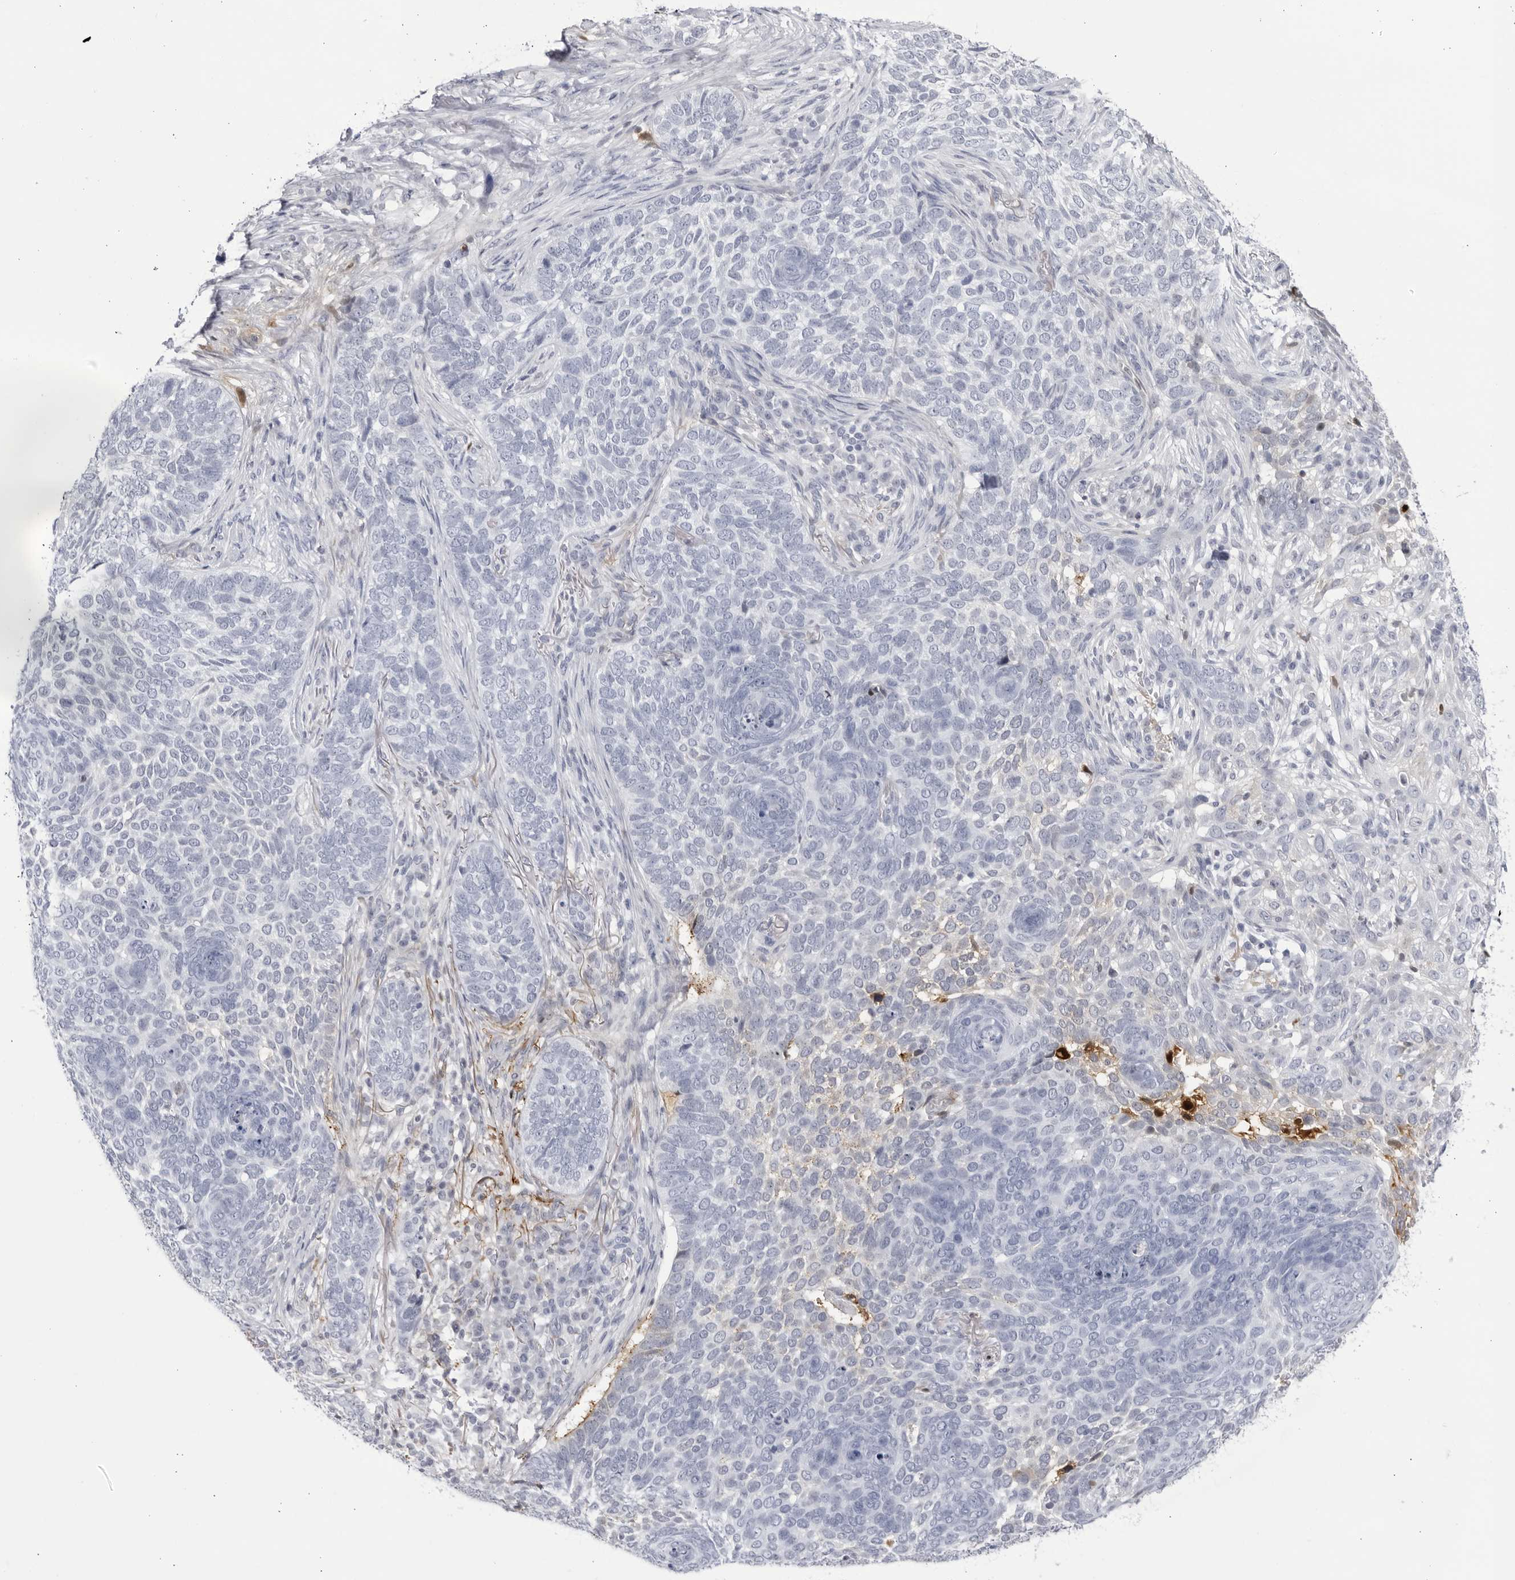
{"staining": {"intensity": "negative", "quantity": "none", "location": "none"}, "tissue": "skin cancer", "cell_type": "Tumor cells", "image_type": "cancer", "snomed": [{"axis": "morphology", "description": "Basal cell carcinoma"}, {"axis": "topography", "description": "Skin"}], "caption": "Tumor cells show no significant expression in skin cancer.", "gene": "CNBD1", "patient": {"sex": "female", "age": 64}}